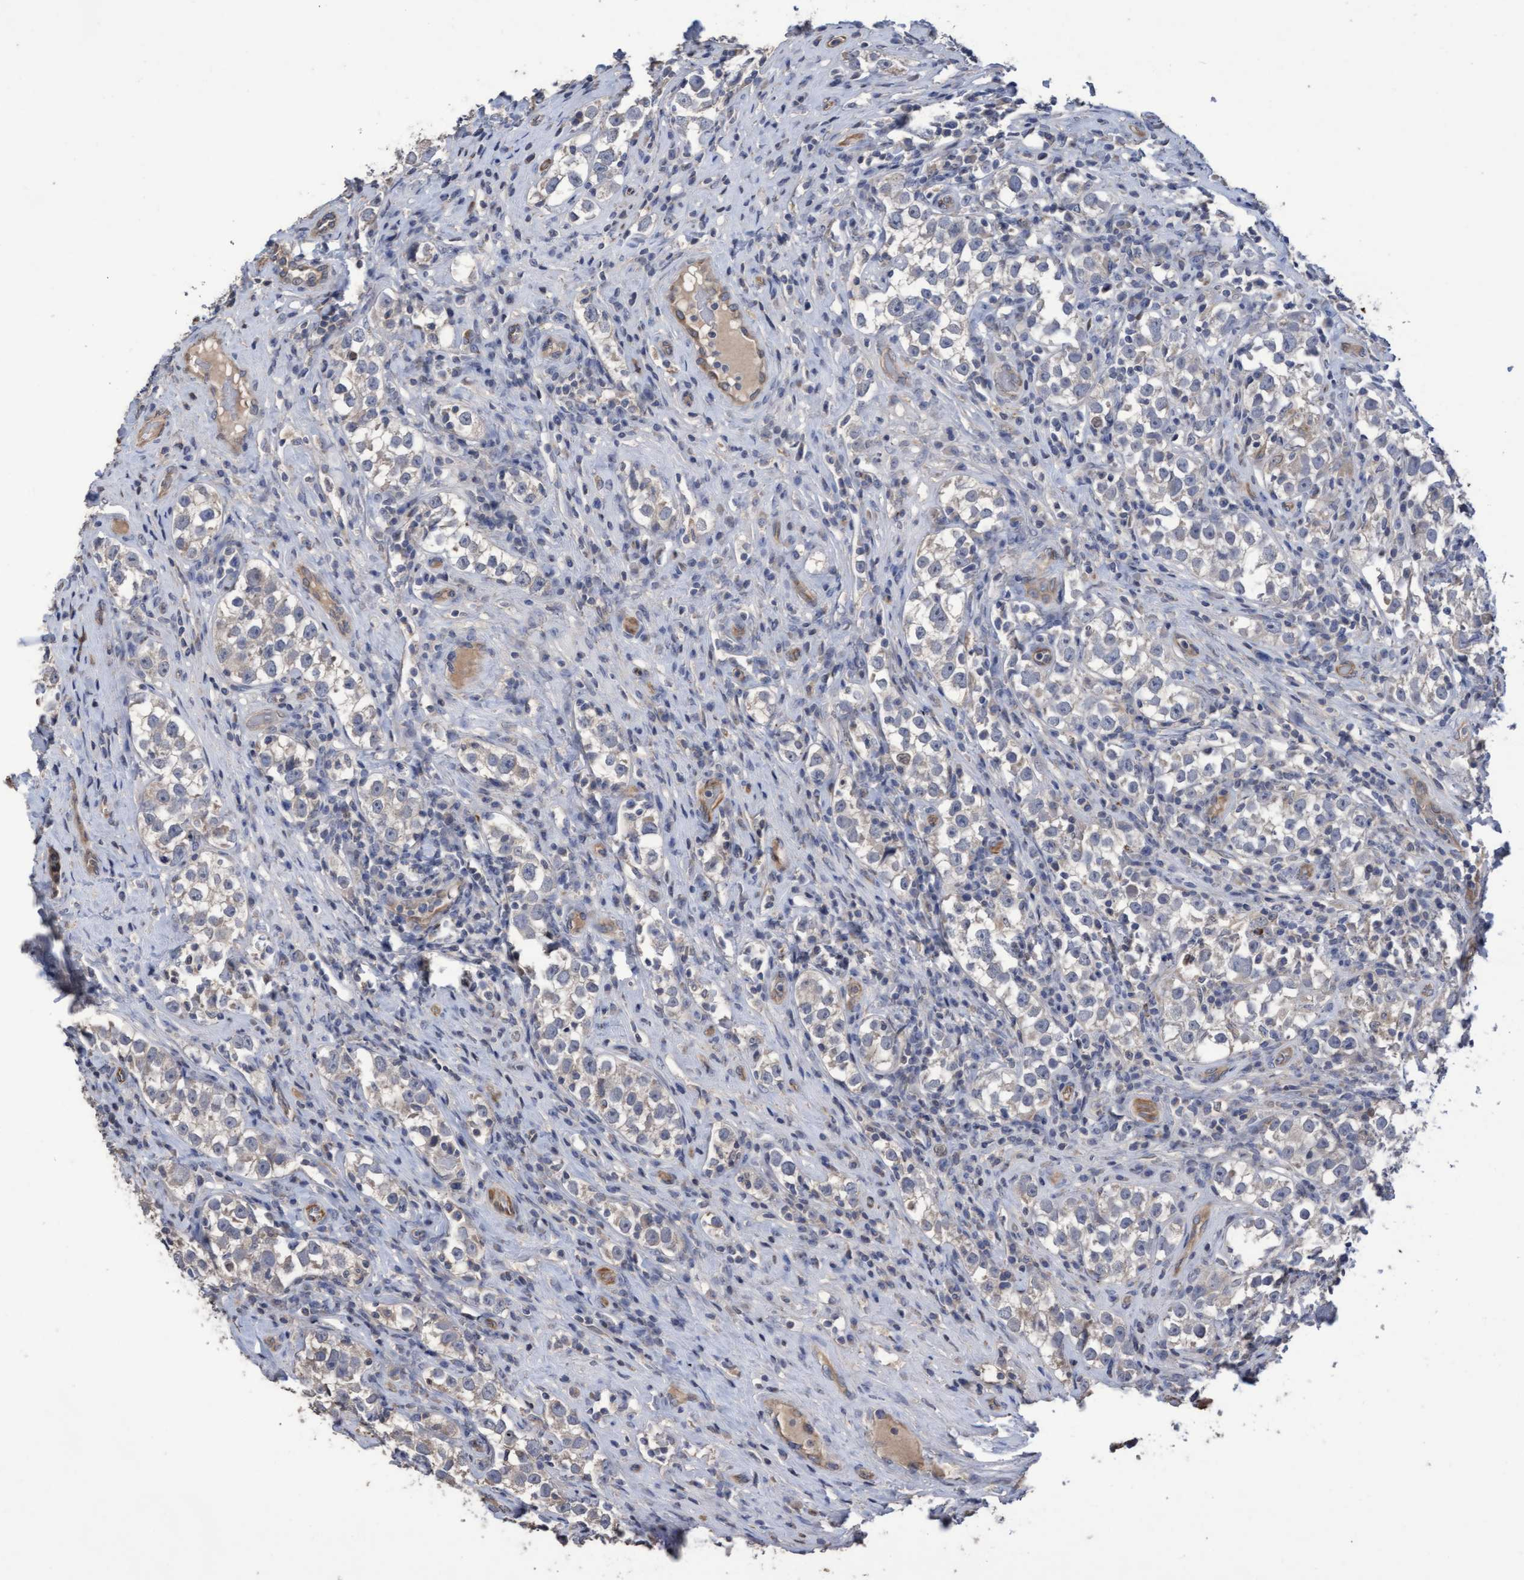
{"staining": {"intensity": "negative", "quantity": "none", "location": "none"}, "tissue": "testis cancer", "cell_type": "Tumor cells", "image_type": "cancer", "snomed": [{"axis": "morphology", "description": "Normal tissue, NOS"}, {"axis": "morphology", "description": "Seminoma, NOS"}, {"axis": "topography", "description": "Testis"}], "caption": "Protein analysis of testis cancer (seminoma) reveals no significant staining in tumor cells.", "gene": "KRT24", "patient": {"sex": "male", "age": 43}}